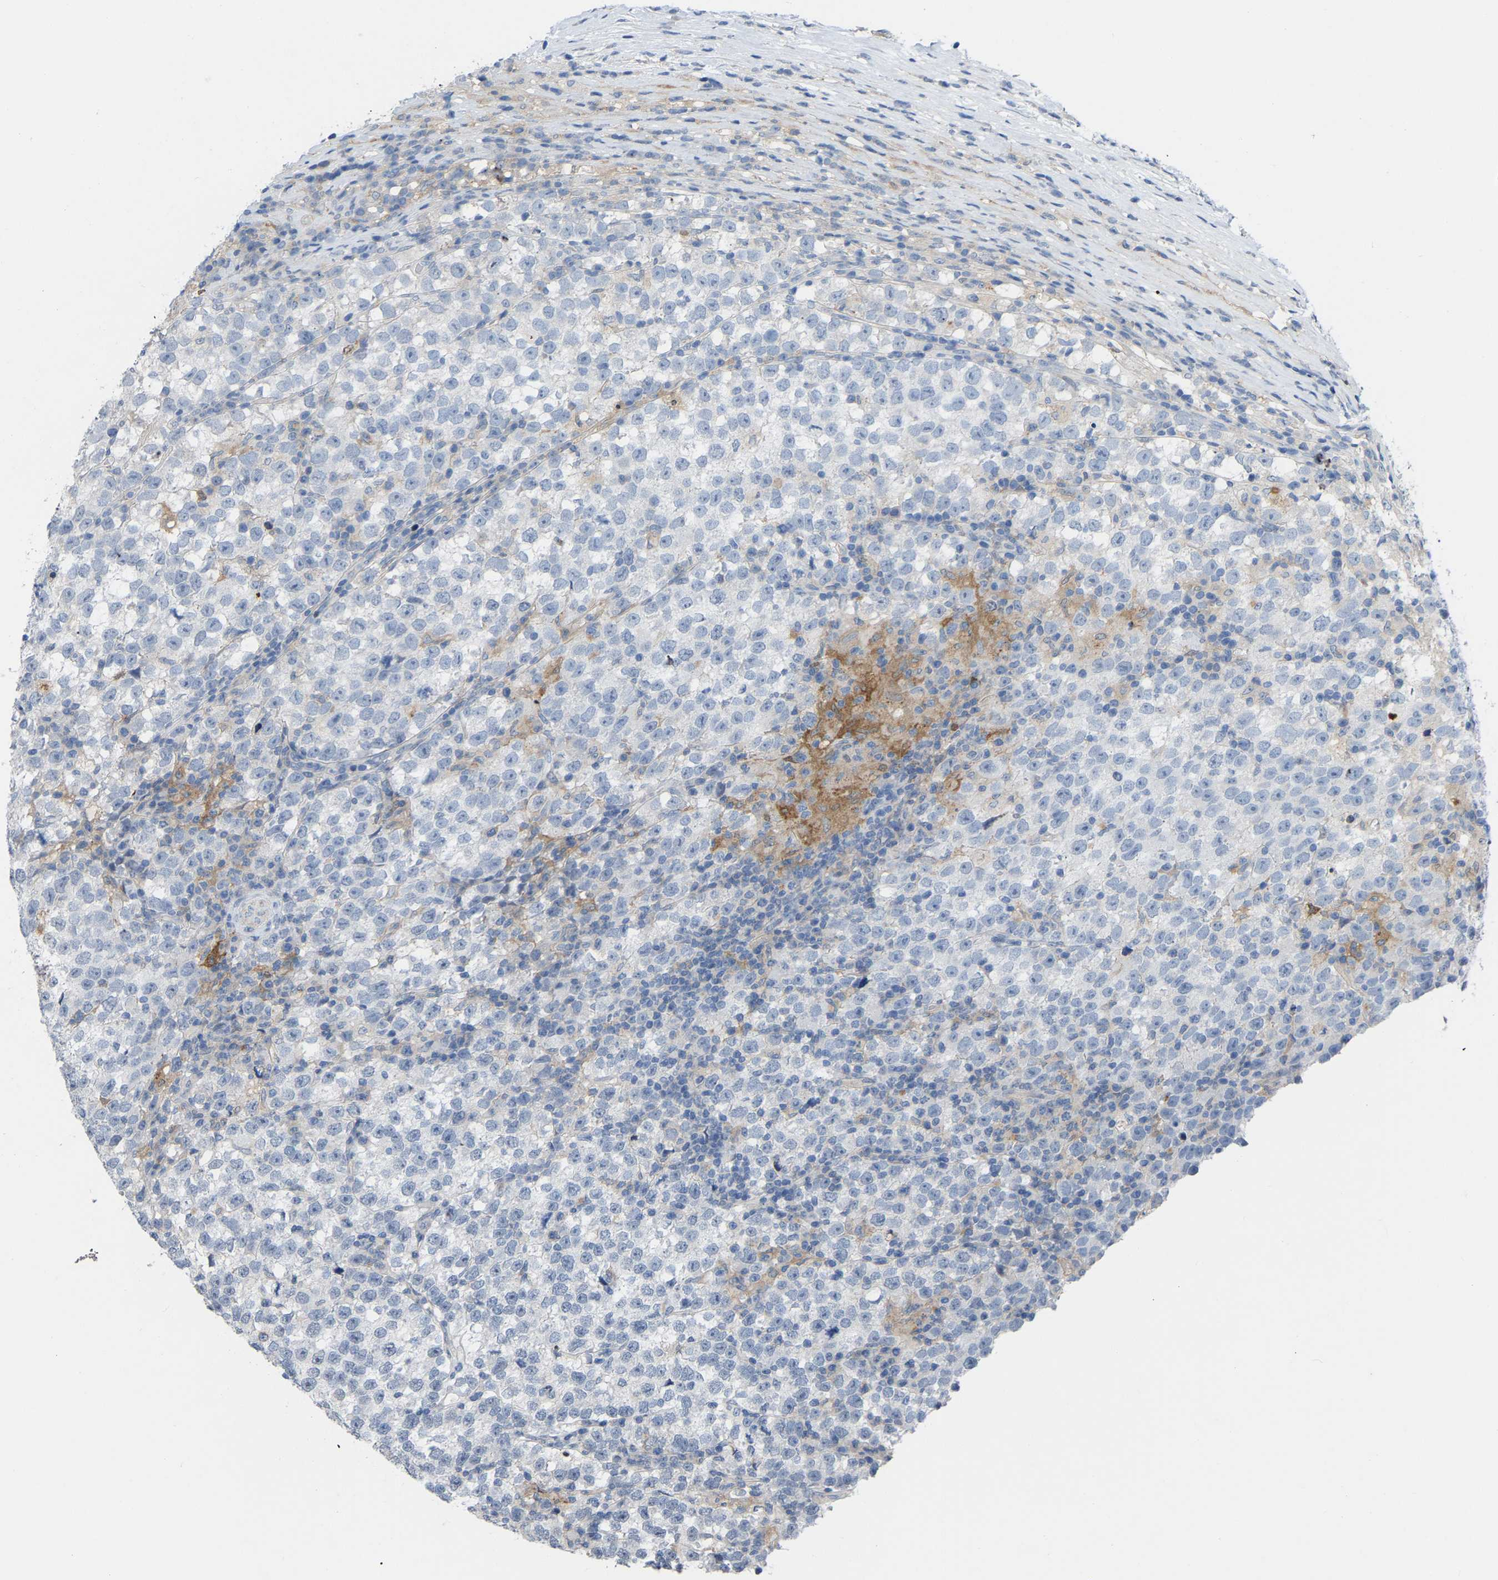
{"staining": {"intensity": "negative", "quantity": "none", "location": "none"}, "tissue": "testis cancer", "cell_type": "Tumor cells", "image_type": "cancer", "snomed": [{"axis": "morphology", "description": "Normal tissue, NOS"}, {"axis": "morphology", "description": "Seminoma, NOS"}, {"axis": "topography", "description": "Testis"}], "caption": "Immunohistochemistry photomicrograph of testis cancer stained for a protein (brown), which displays no positivity in tumor cells. Nuclei are stained in blue.", "gene": "ABTB2", "patient": {"sex": "male", "age": 43}}